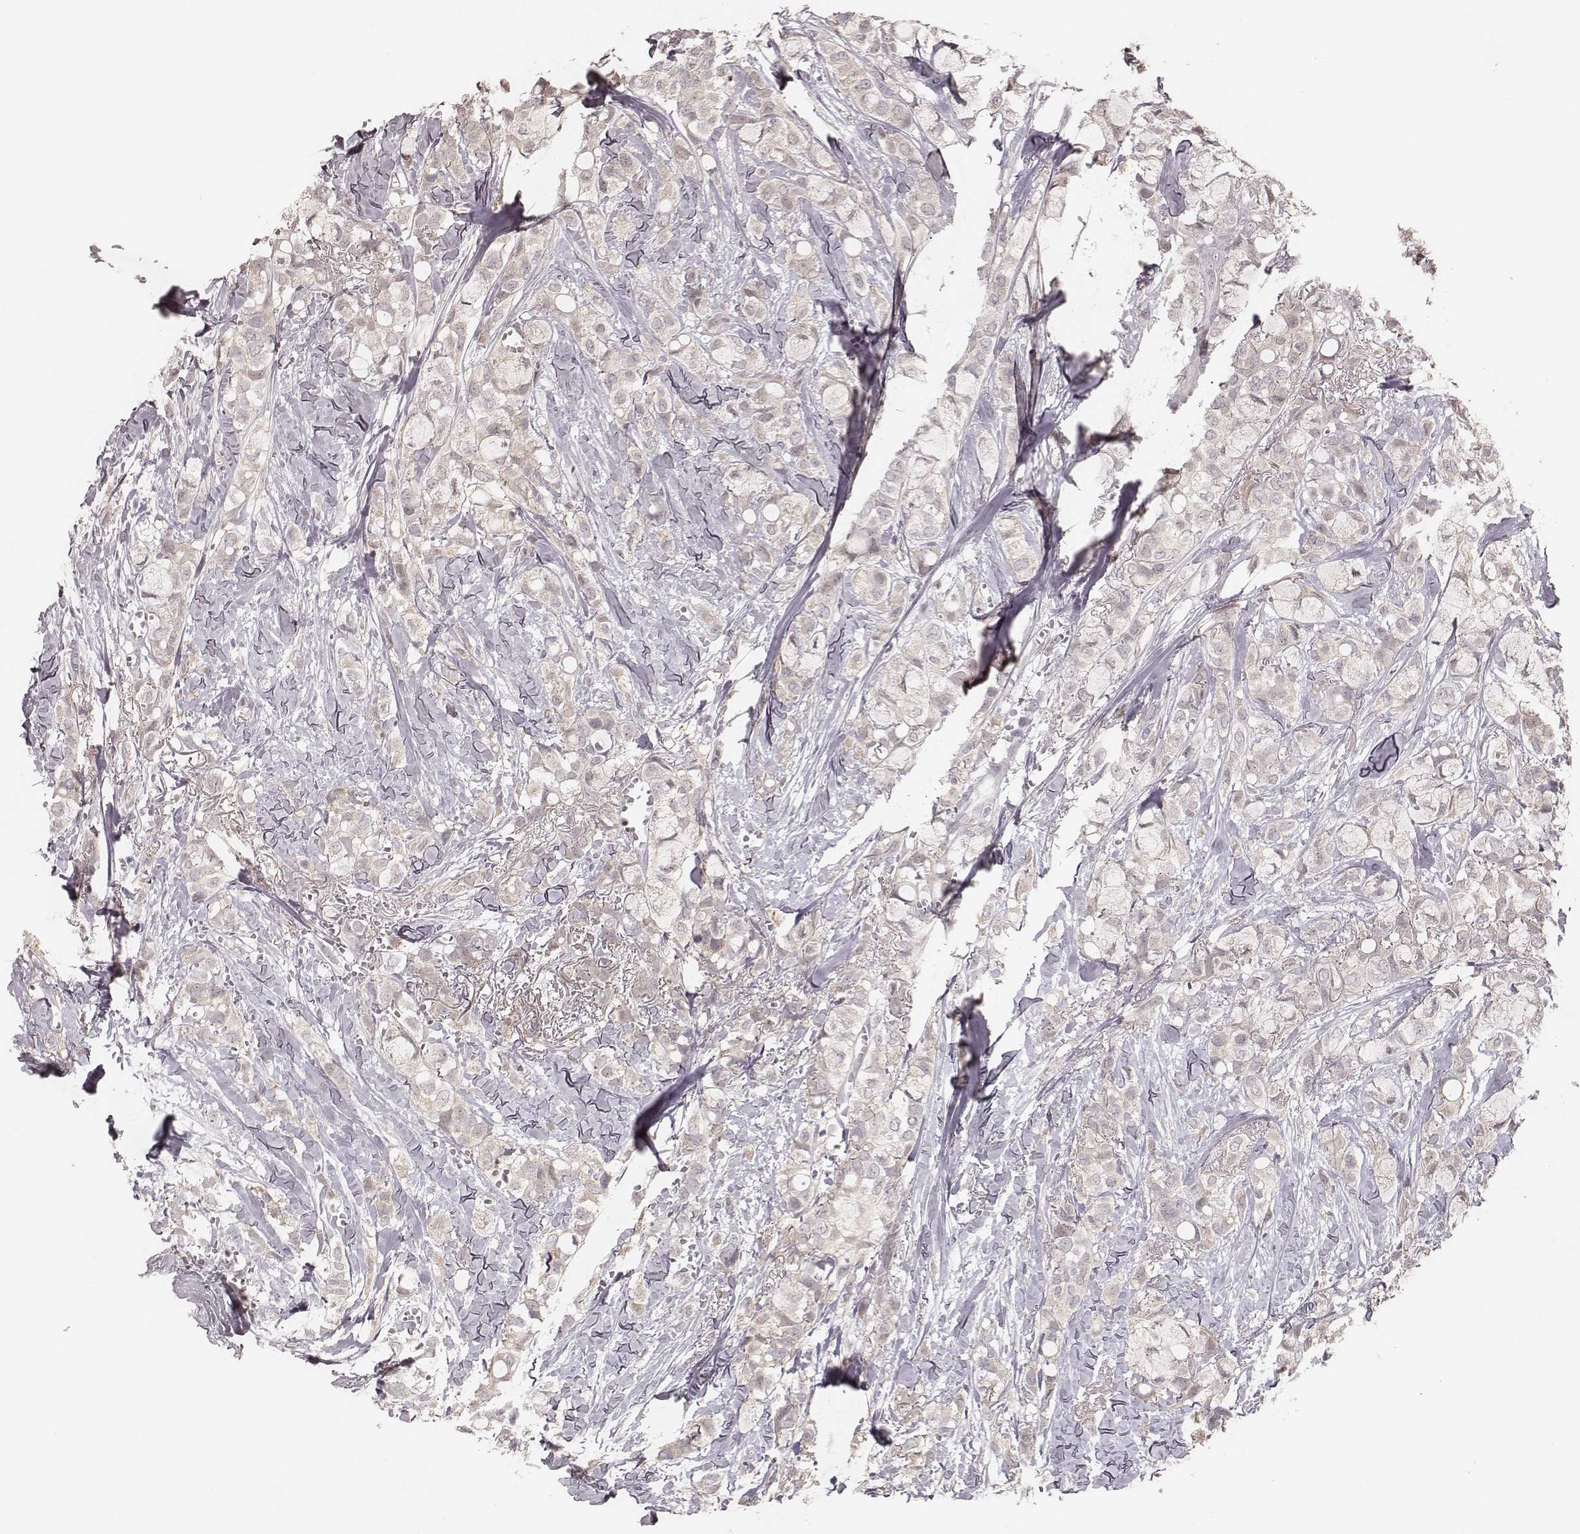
{"staining": {"intensity": "negative", "quantity": "none", "location": "none"}, "tissue": "breast cancer", "cell_type": "Tumor cells", "image_type": "cancer", "snomed": [{"axis": "morphology", "description": "Duct carcinoma"}, {"axis": "topography", "description": "Breast"}], "caption": "A histopathology image of breast intraductal carcinoma stained for a protein displays no brown staining in tumor cells.", "gene": "FAM13B", "patient": {"sex": "female", "age": 85}}